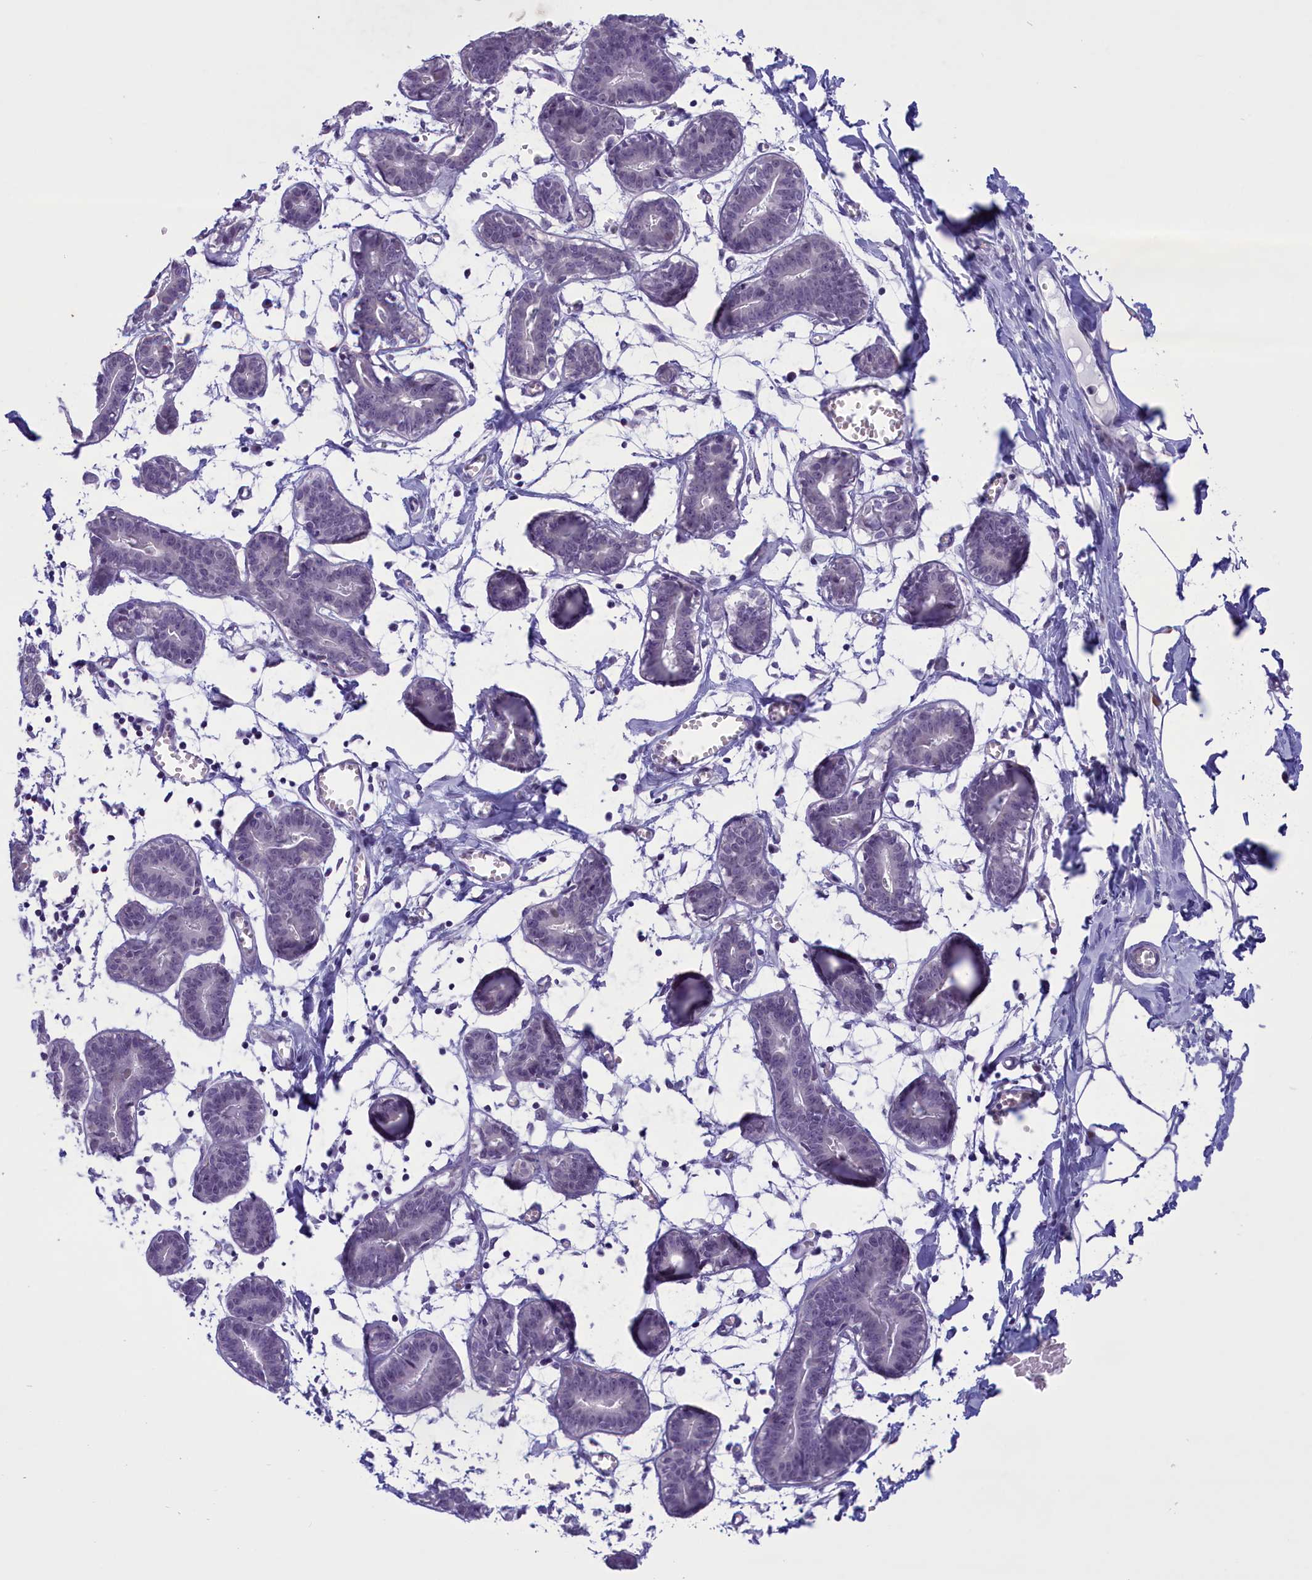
{"staining": {"intensity": "negative", "quantity": "none", "location": "none"}, "tissue": "breast", "cell_type": "Adipocytes", "image_type": "normal", "snomed": [{"axis": "morphology", "description": "Normal tissue, NOS"}, {"axis": "topography", "description": "Breast"}], "caption": "Adipocytes show no significant expression in normal breast.", "gene": "ELOA2", "patient": {"sex": "female", "age": 27}}